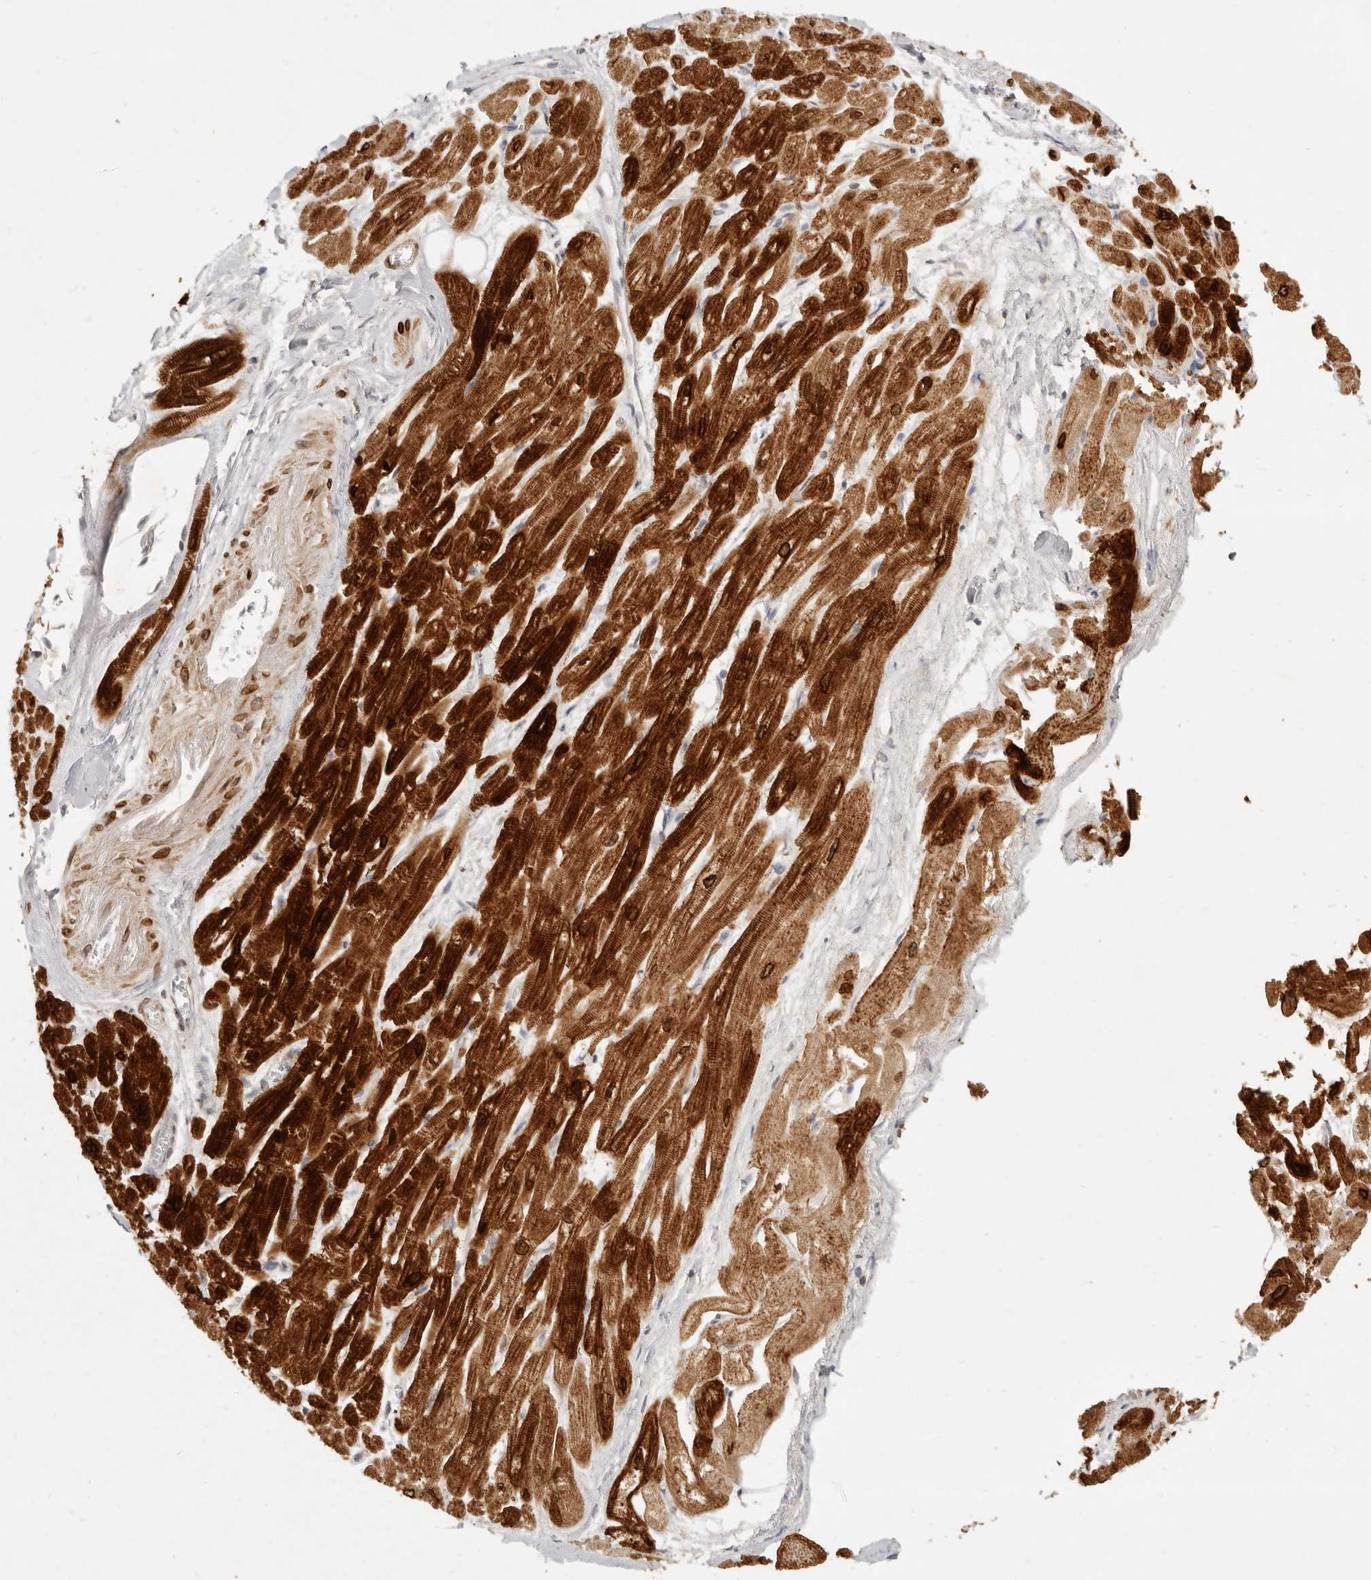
{"staining": {"intensity": "strong", "quantity": ">75%", "location": "cytoplasmic/membranous"}, "tissue": "heart muscle", "cell_type": "Cardiomyocytes", "image_type": "normal", "snomed": [{"axis": "morphology", "description": "Normal tissue, NOS"}, {"axis": "topography", "description": "Heart"}], "caption": "High-power microscopy captured an immunohistochemistry (IHC) histopathology image of unremarkable heart muscle, revealing strong cytoplasmic/membranous staining in about >75% of cardiomyocytes.", "gene": "PABPC4", "patient": {"sex": "male", "age": 54}}